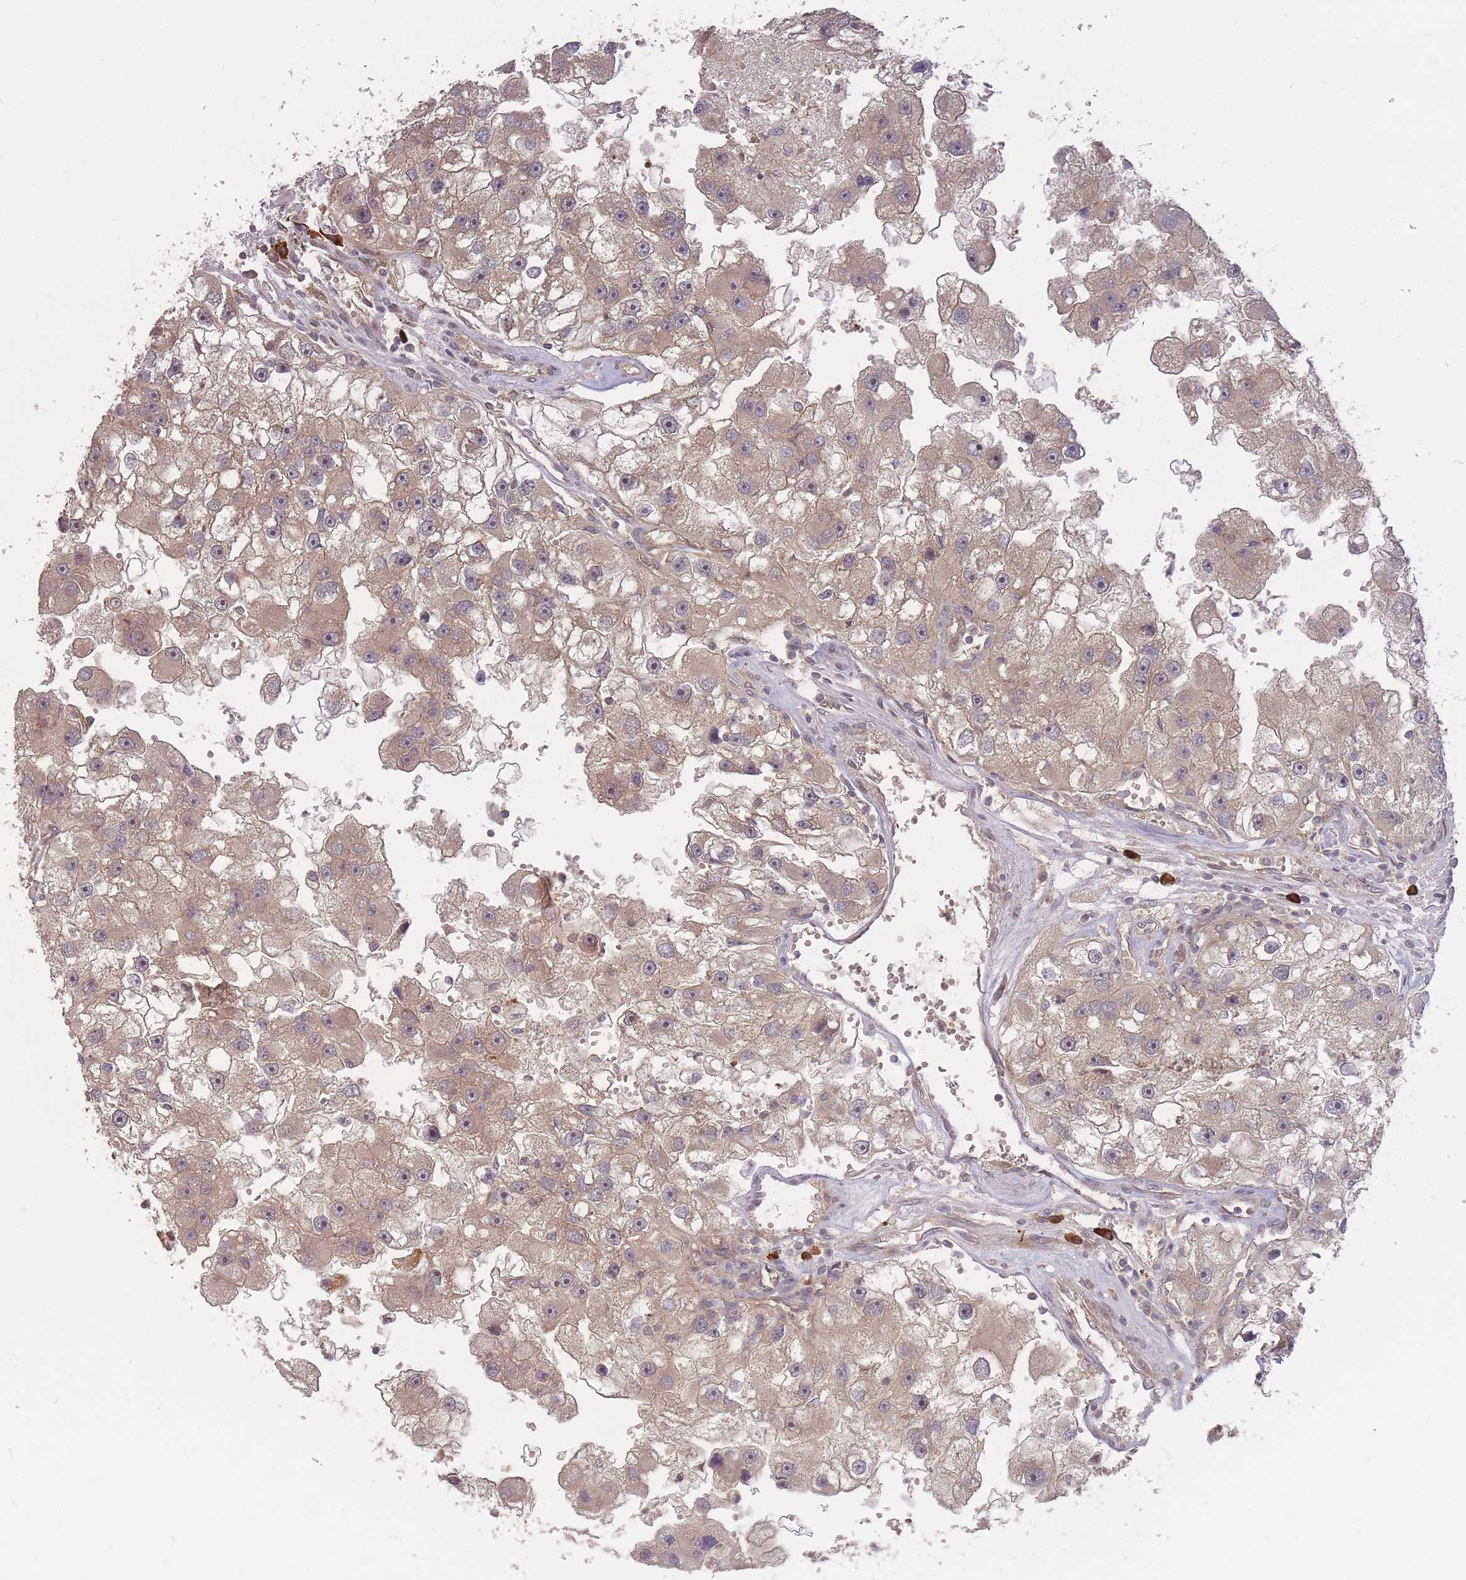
{"staining": {"intensity": "weak", "quantity": ">75%", "location": "cytoplasmic/membranous"}, "tissue": "renal cancer", "cell_type": "Tumor cells", "image_type": "cancer", "snomed": [{"axis": "morphology", "description": "Adenocarcinoma, NOS"}, {"axis": "topography", "description": "Kidney"}], "caption": "Renal cancer (adenocarcinoma) stained with a protein marker reveals weak staining in tumor cells.", "gene": "HAGH", "patient": {"sex": "male", "age": 63}}